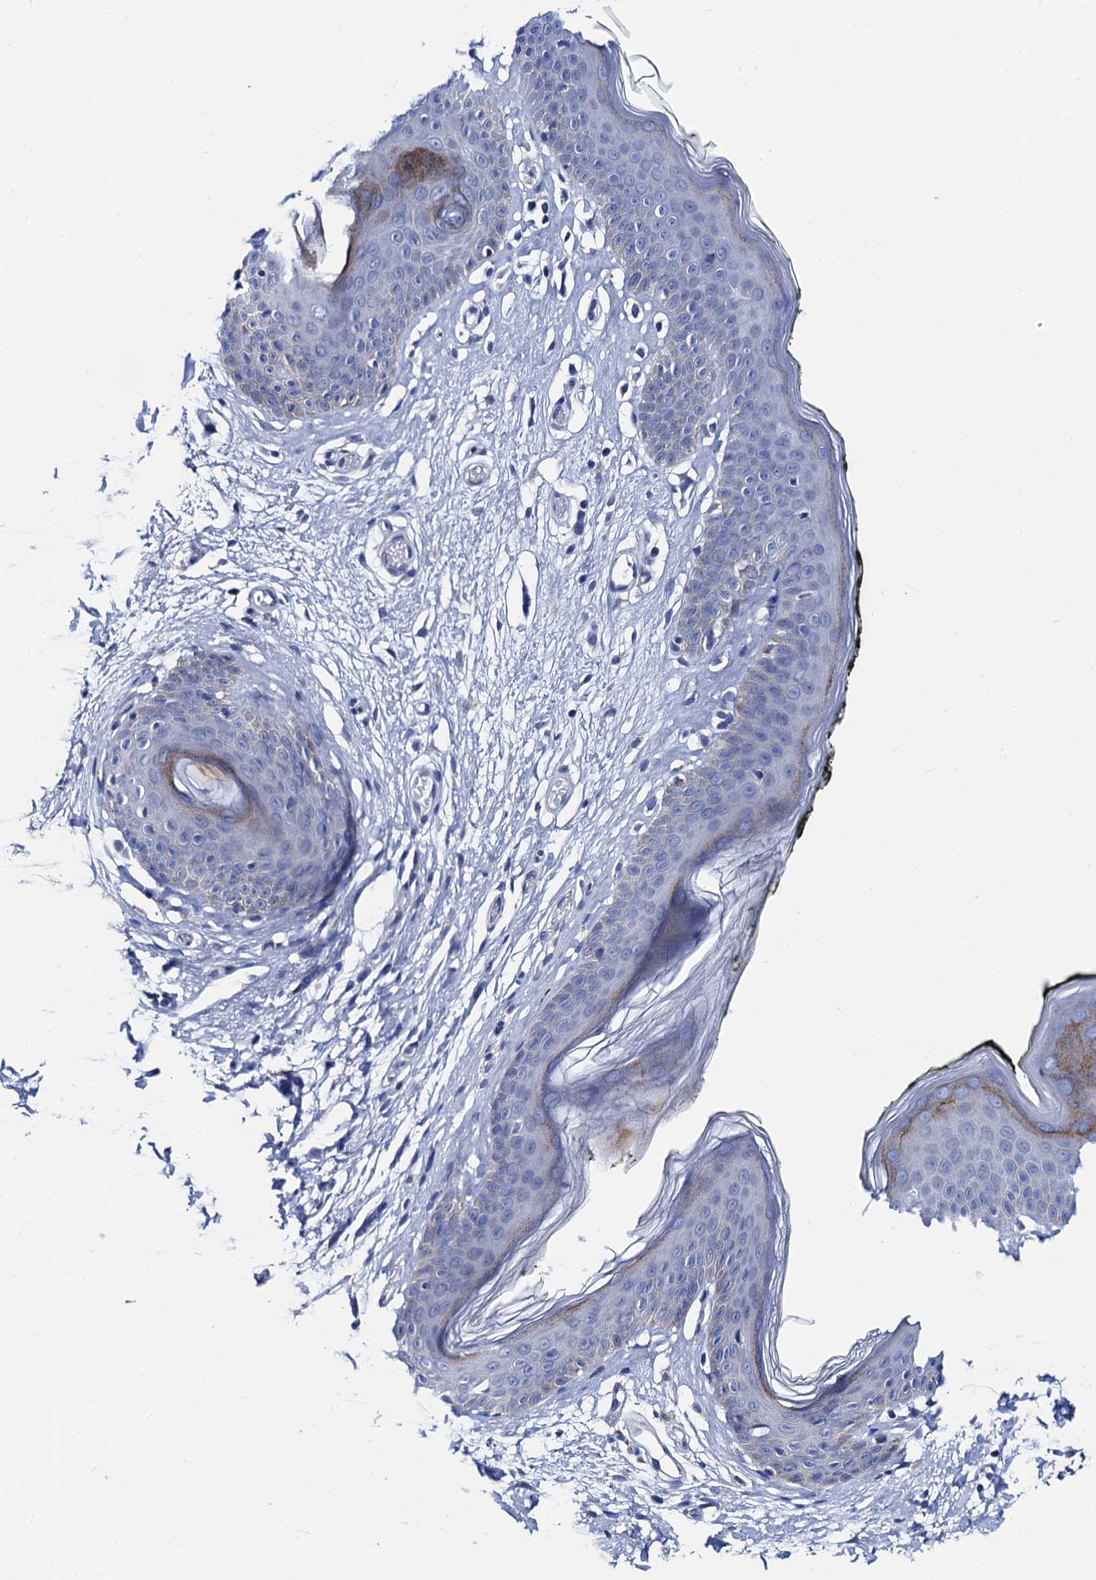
{"staining": {"intensity": "strong", "quantity": "<25%", "location": "cytoplasmic/membranous"}, "tissue": "skin", "cell_type": "Epidermal cells", "image_type": "normal", "snomed": [{"axis": "morphology", "description": "Normal tissue, NOS"}, {"axis": "morphology", "description": "Inflammation, NOS"}, {"axis": "topography", "description": "Vulva"}], "caption": "An image of skin stained for a protein displays strong cytoplasmic/membranous brown staining in epidermal cells. (brown staining indicates protein expression, while blue staining denotes nuclei).", "gene": "ACADSB", "patient": {"sex": "female", "age": 84}}